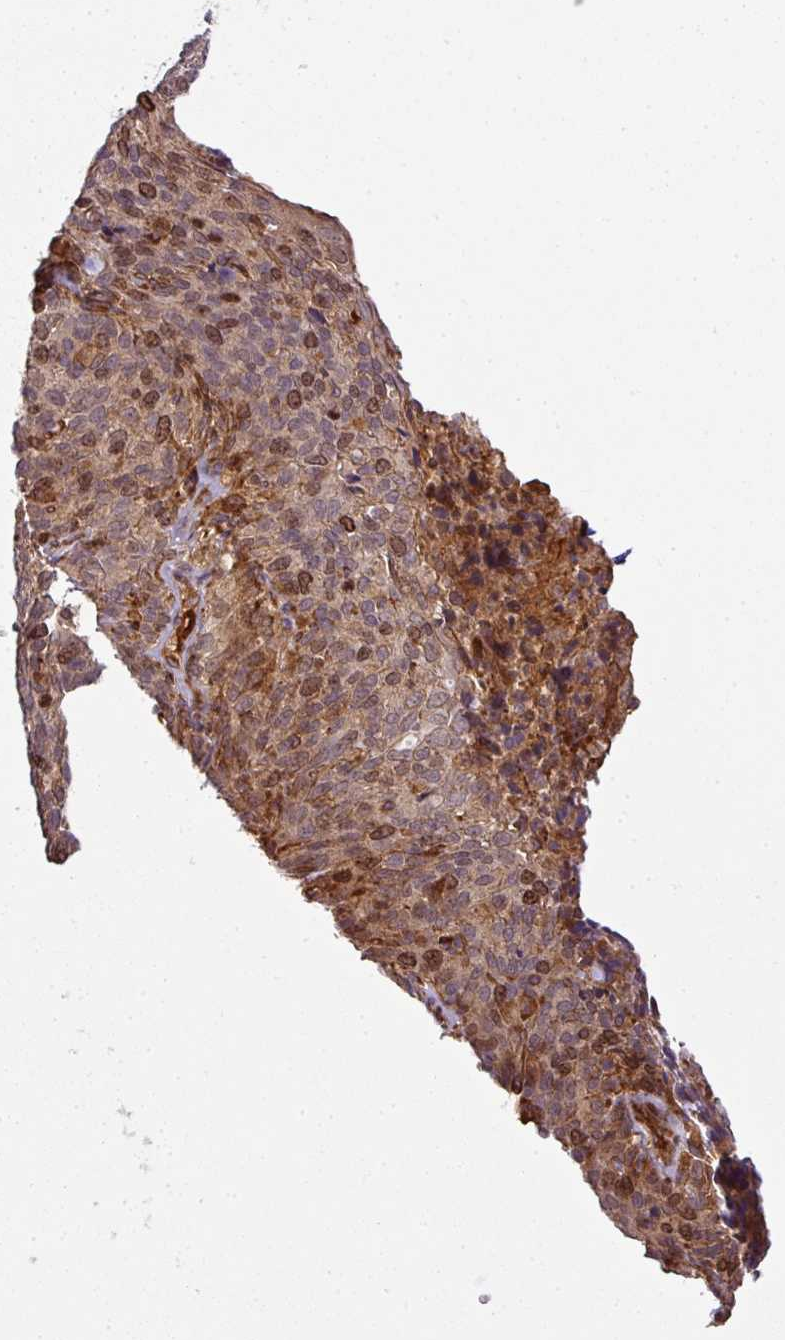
{"staining": {"intensity": "moderate", "quantity": ">75%", "location": "nuclear"}, "tissue": "cervical cancer", "cell_type": "Tumor cells", "image_type": "cancer", "snomed": [{"axis": "morphology", "description": "Squamous cell carcinoma, NOS"}, {"axis": "topography", "description": "Cervix"}], "caption": "About >75% of tumor cells in cervical cancer demonstrate moderate nuclear protein positivity as visualized by brown immunohistochemical staining.", "gene": "ATAT1", "patient": {"sex": "female", "age": 51}}